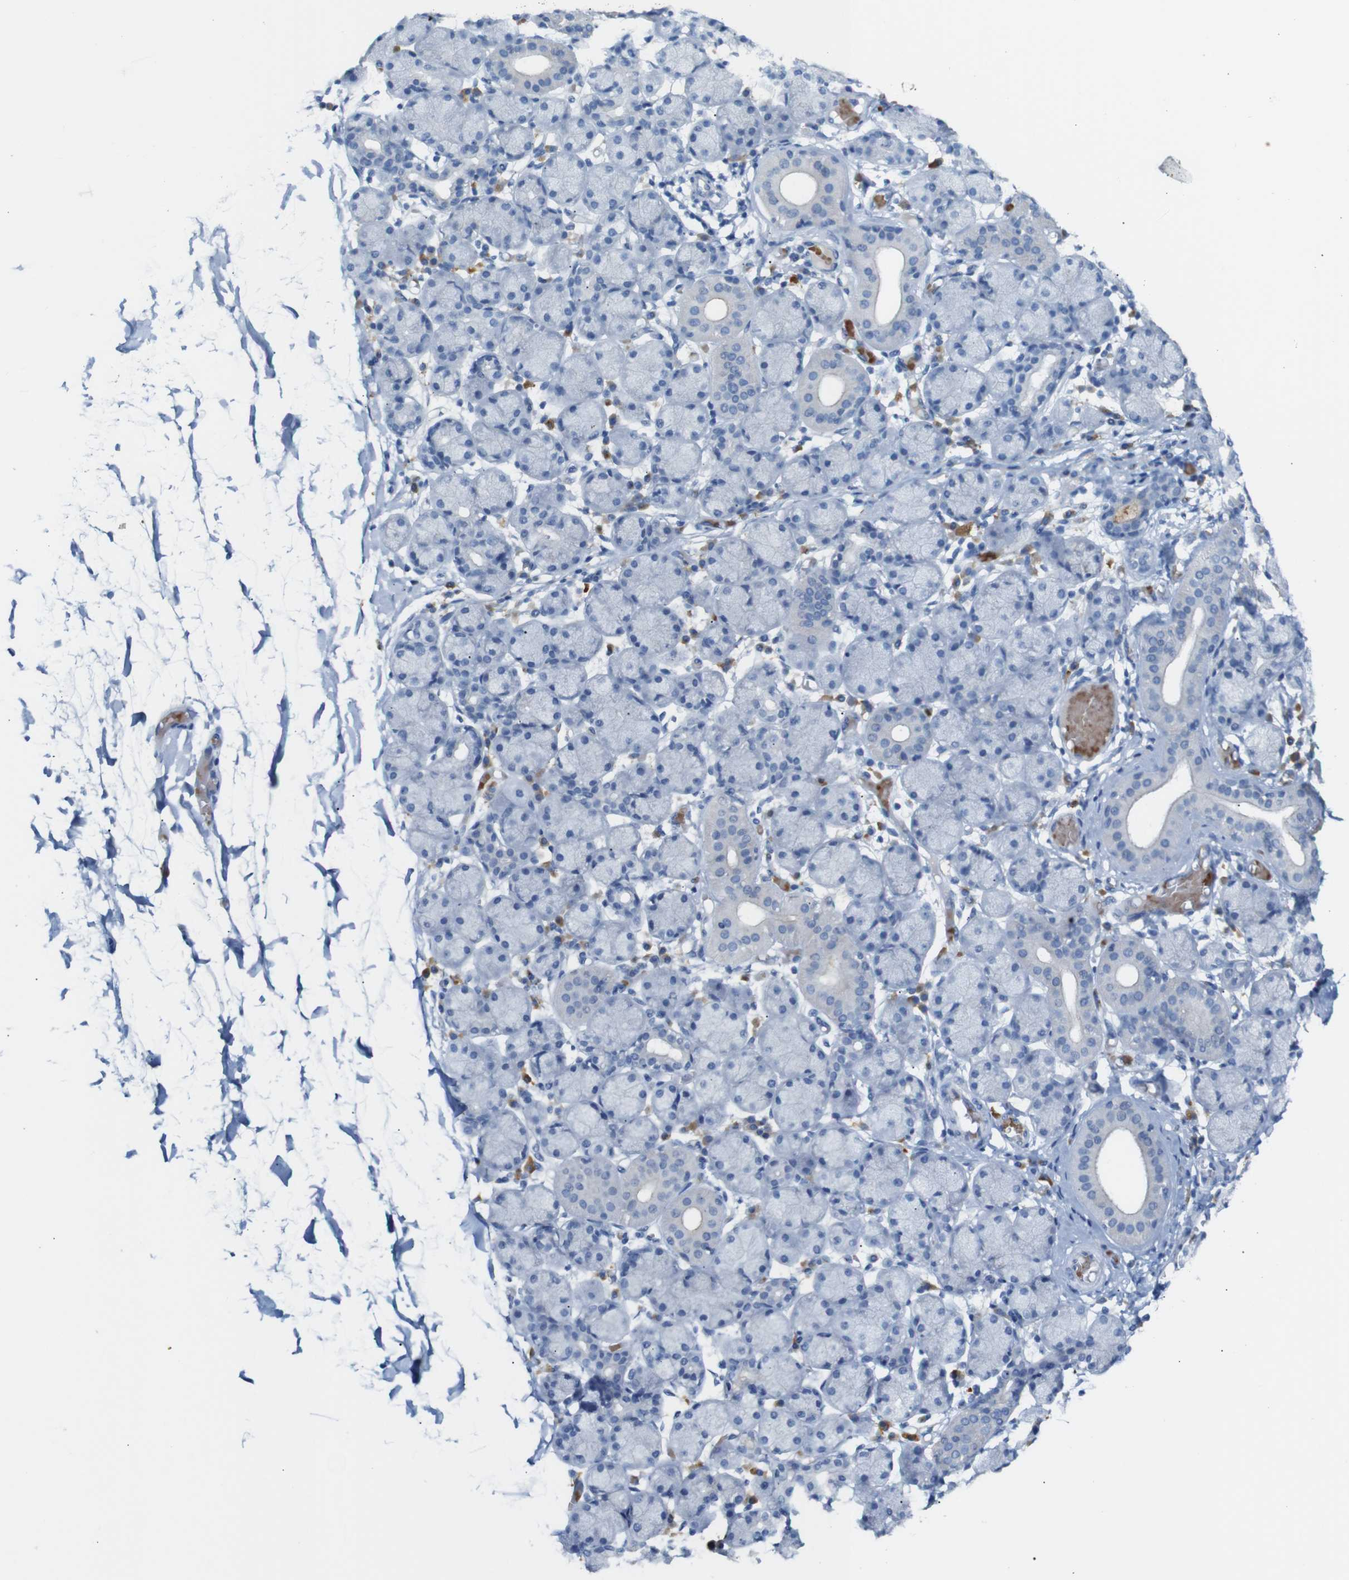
{"staining": {"intensity": "negative", "quantity": "none", "location": "none"}, "tissue": "salivary gland", "cell_type": "Glandular cells", "image_type": "normal", "snomed": [{"axis": "morphology", "description": "Normal tissue, NOS"}, {"axis": "topography", "description": "Salivary gland"}], "caption": "This is a micrograph of immunohistochemistry staining of unremarkable salivary gland, which shows no staining in glandular cells. (DAB immunohistochemistry visualized using brightfield microscopy, high magnification).", "gene": "ERVMER34", "patient": {"sex": "female", "age": 24}}